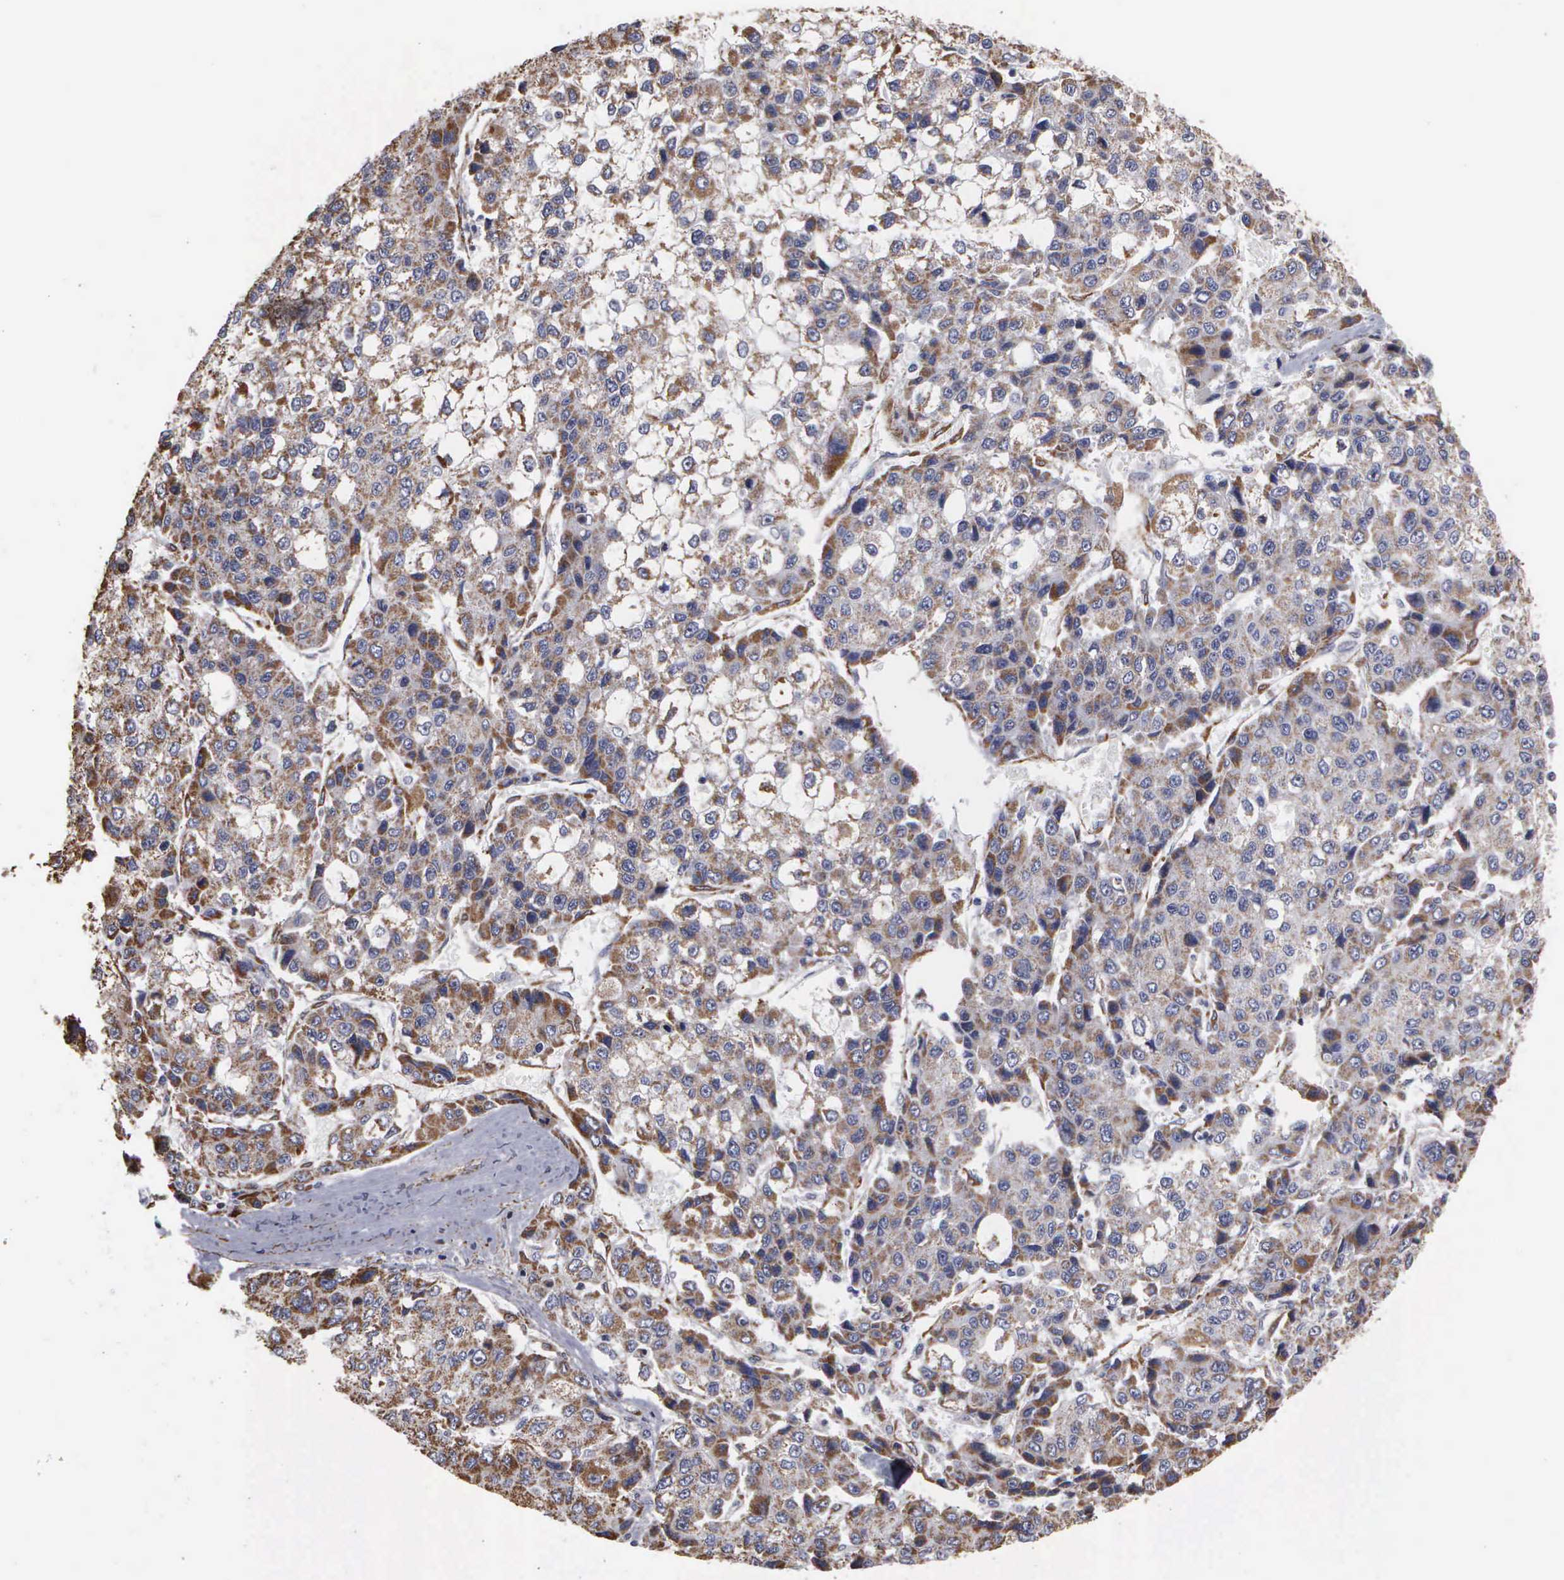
{"staining": {"intensity": "moderate", "quantity": "25%-75%", "location": "cytoplasmic/membranous"}, "tissue": "liver cancer", "cell_type": "Tumor cells", "image_type": "cancer", "snomed": [{"axis": "morphology", "description": "Carcinoma, Hepatocellular, NOS"}, {"axis": "topography", "description": "Liver"}], "caption": "DAB (3,3'-diaminobenzidine) immunohistochemical staining of liver cancer (hepatocellular carcinoma) demonstrates moderate cytoplasmic/membranous protein staining in approximately 25%-75% of tumor cells.", "gene": "NGDN", "patient": {"sex": "female", "age": 66}}